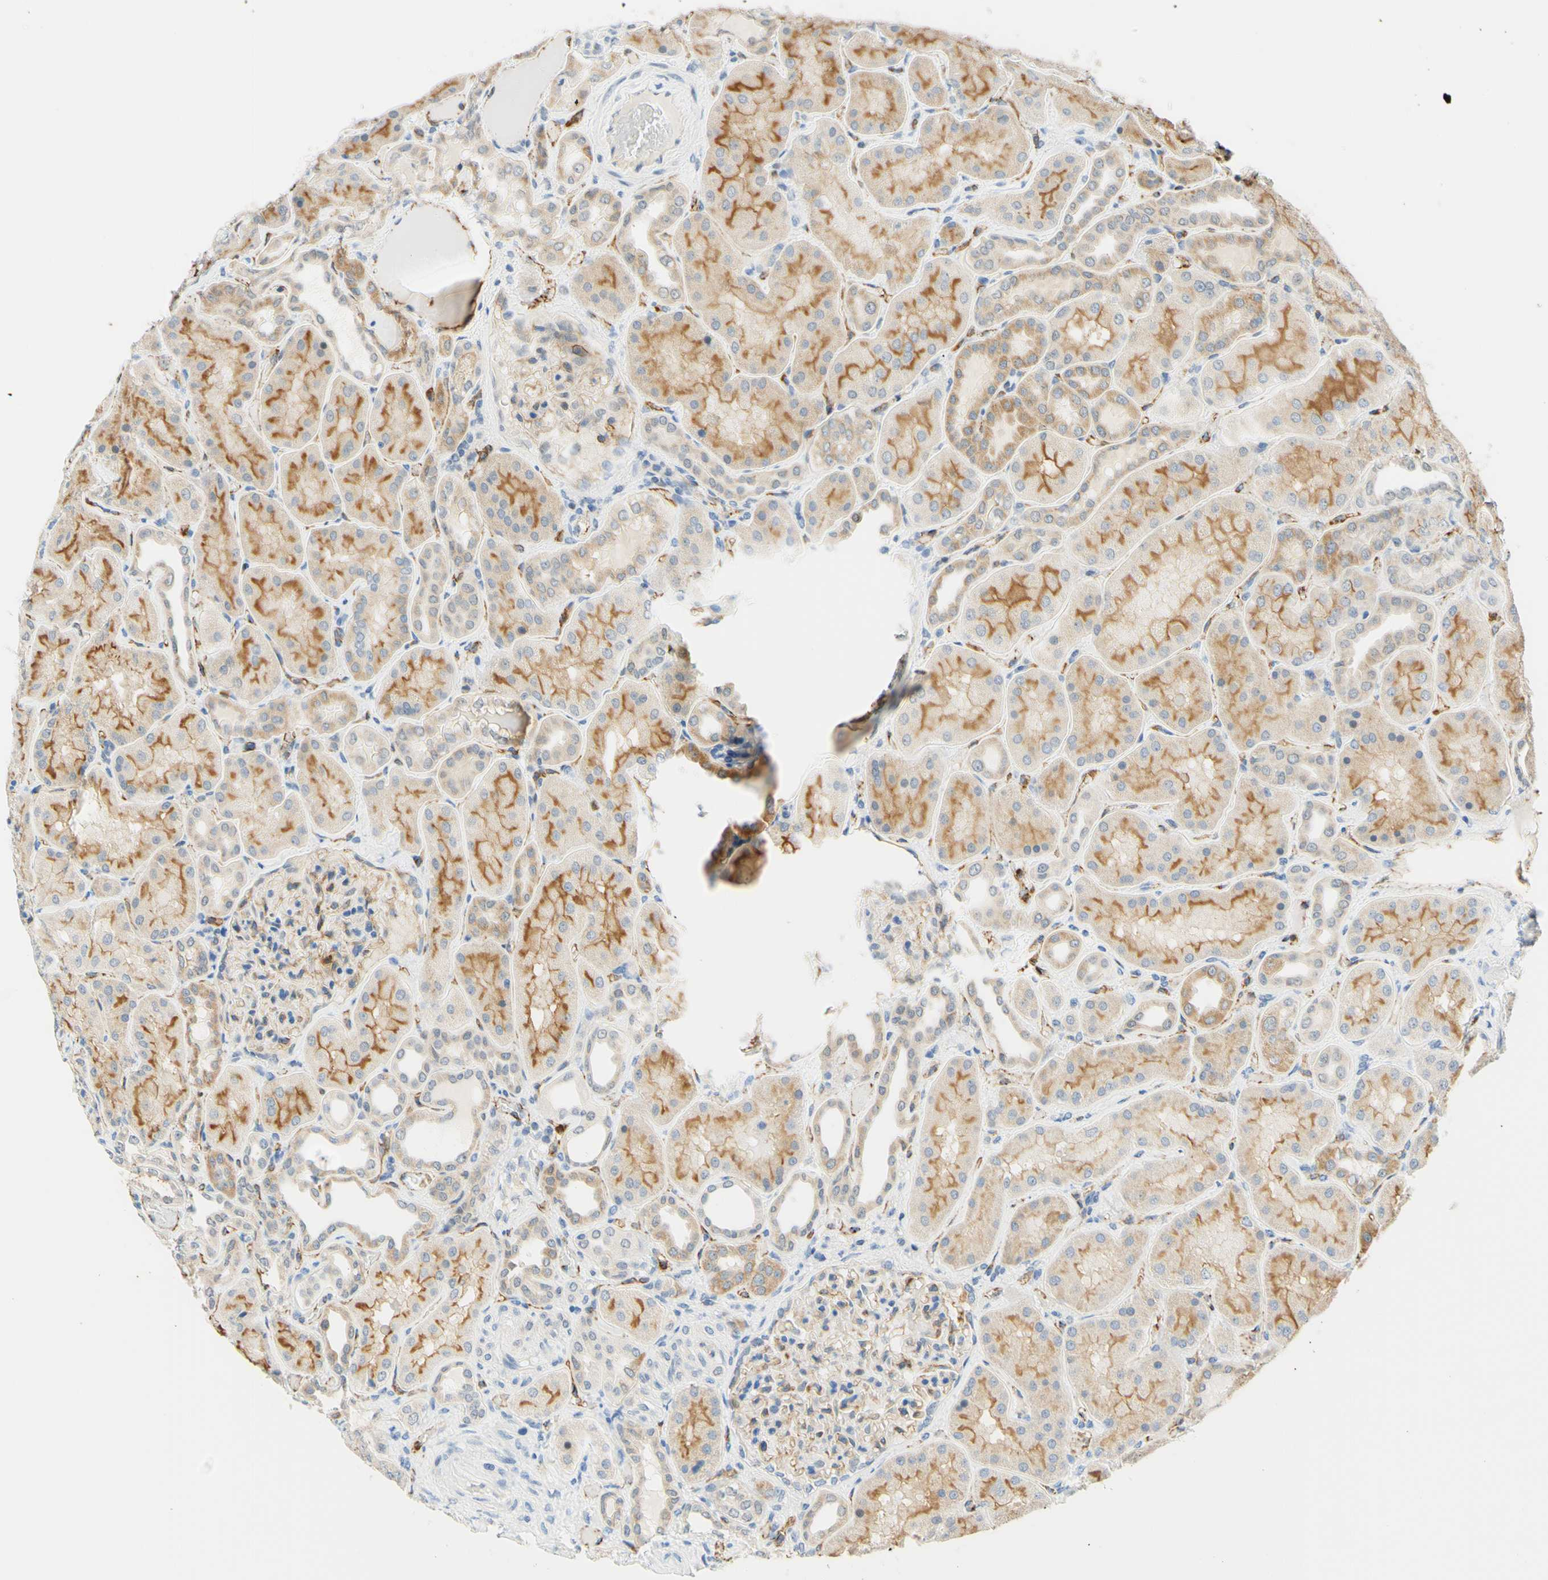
{"staining": {"intensity": "weak", "quantity": "<25%", "location": "cytoplasmic/membranous"}, "tissue": "kidney", "cell_type": "Cells in glomeruli", "image_type": "normal", "snomed": [{"axis": "morphology", "description": "Normal tissue, NOS"}, {"axis": "topography", "description": "Kidney"}], "caption": "DAB immunohistochemical staining of benign human kidney reveals no significant positivity in cells in glomeruli.", "gene": "TREM2", "patient": {"sex": "female", "age": 56}}